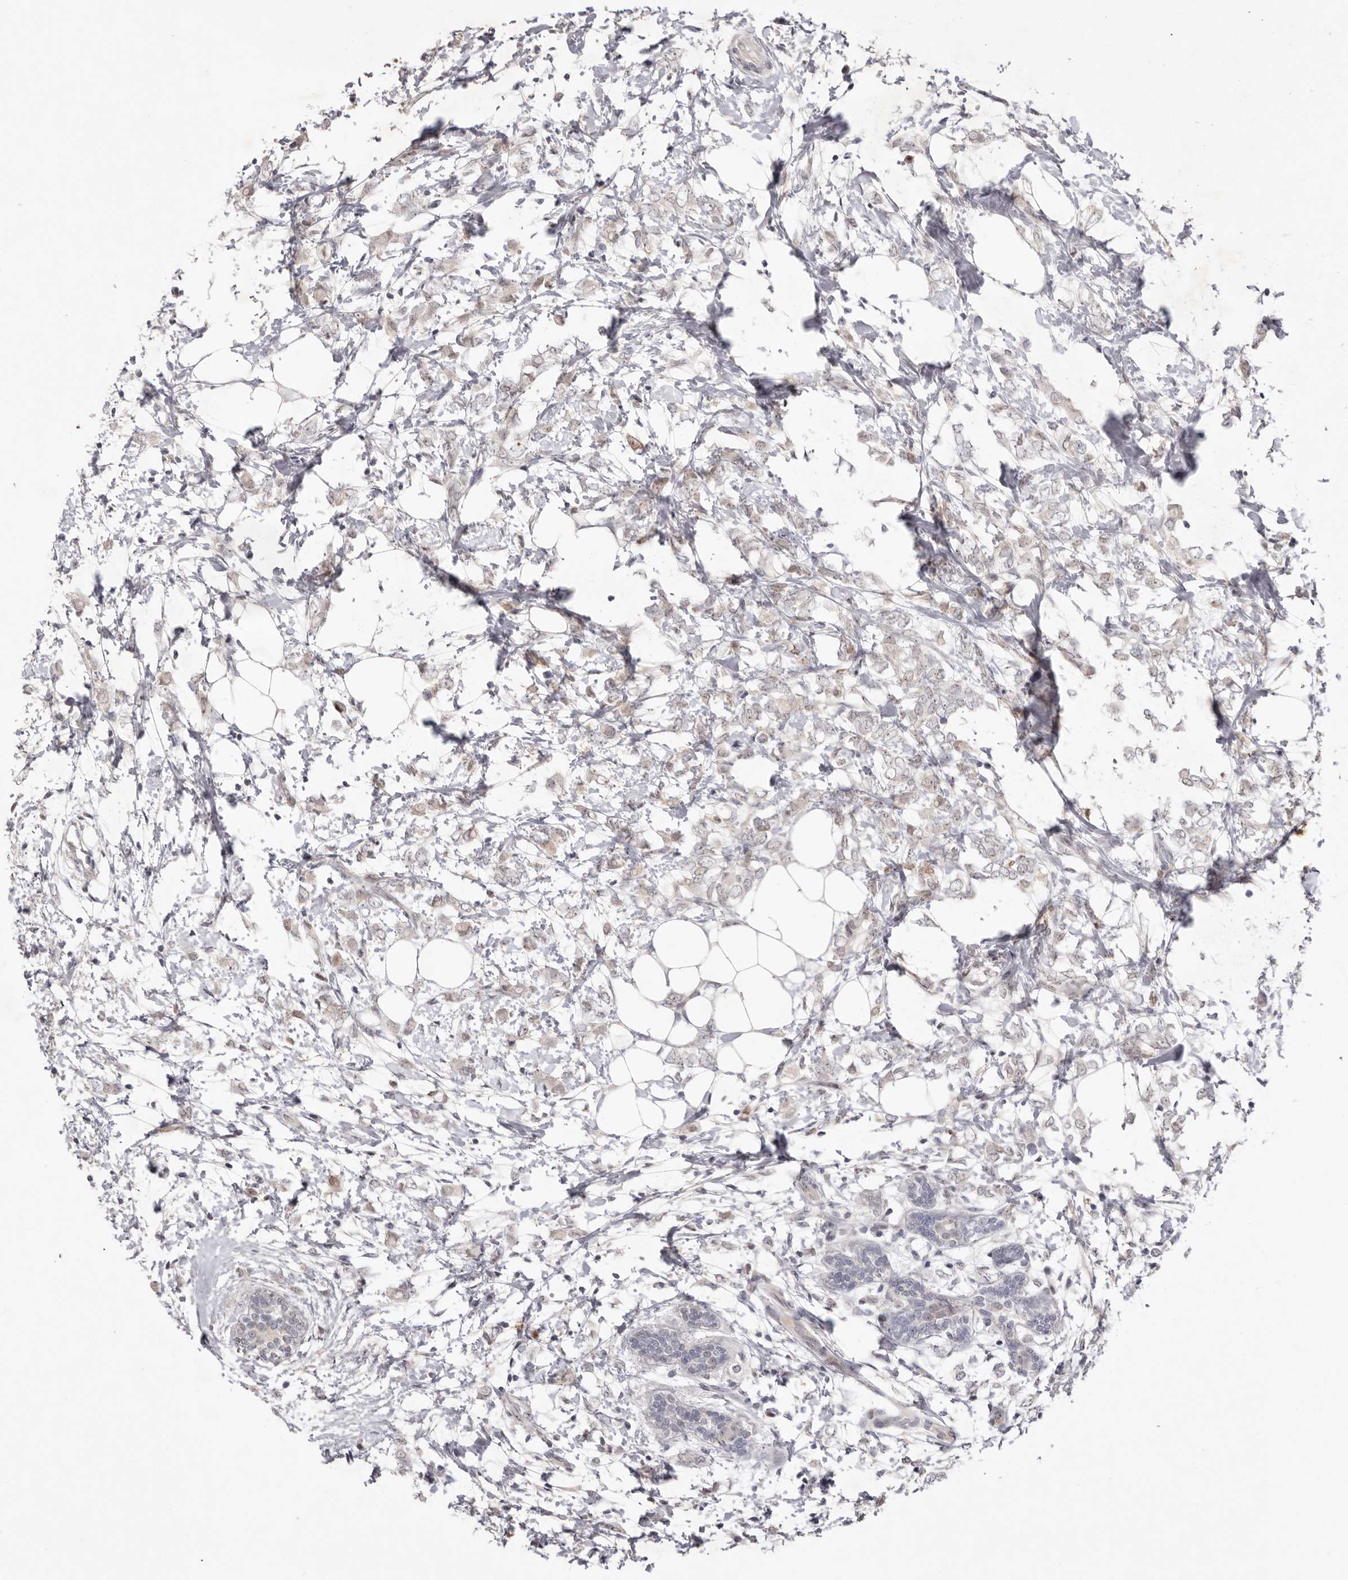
{"staining": {"intensity": "weak", "quantity": "<25%", "location": "nuclear"}, "tissue": "breast cancer", "cell_type": "Tumor cells", "image_type": "cancer", "snomed": [{"axis": "morphology", "description": "Normal tissue, NOS"}, {"axis": "morphology", "description": "Lobular carcinoma"}, {"axis": "topography", "description": "Breast"}], "caption": "Tumor cells are negative for protein expression in human breast lobular carcinoma. The staining was performed using DAB (3,3'-diaminobenzidine) to visualize the protein expression in brown, while the nuclei were stained in blue with hematoxylin (Magnification: 20x).", "gene": "TADA1", "patient": {"sex": "female", "age": 47}}